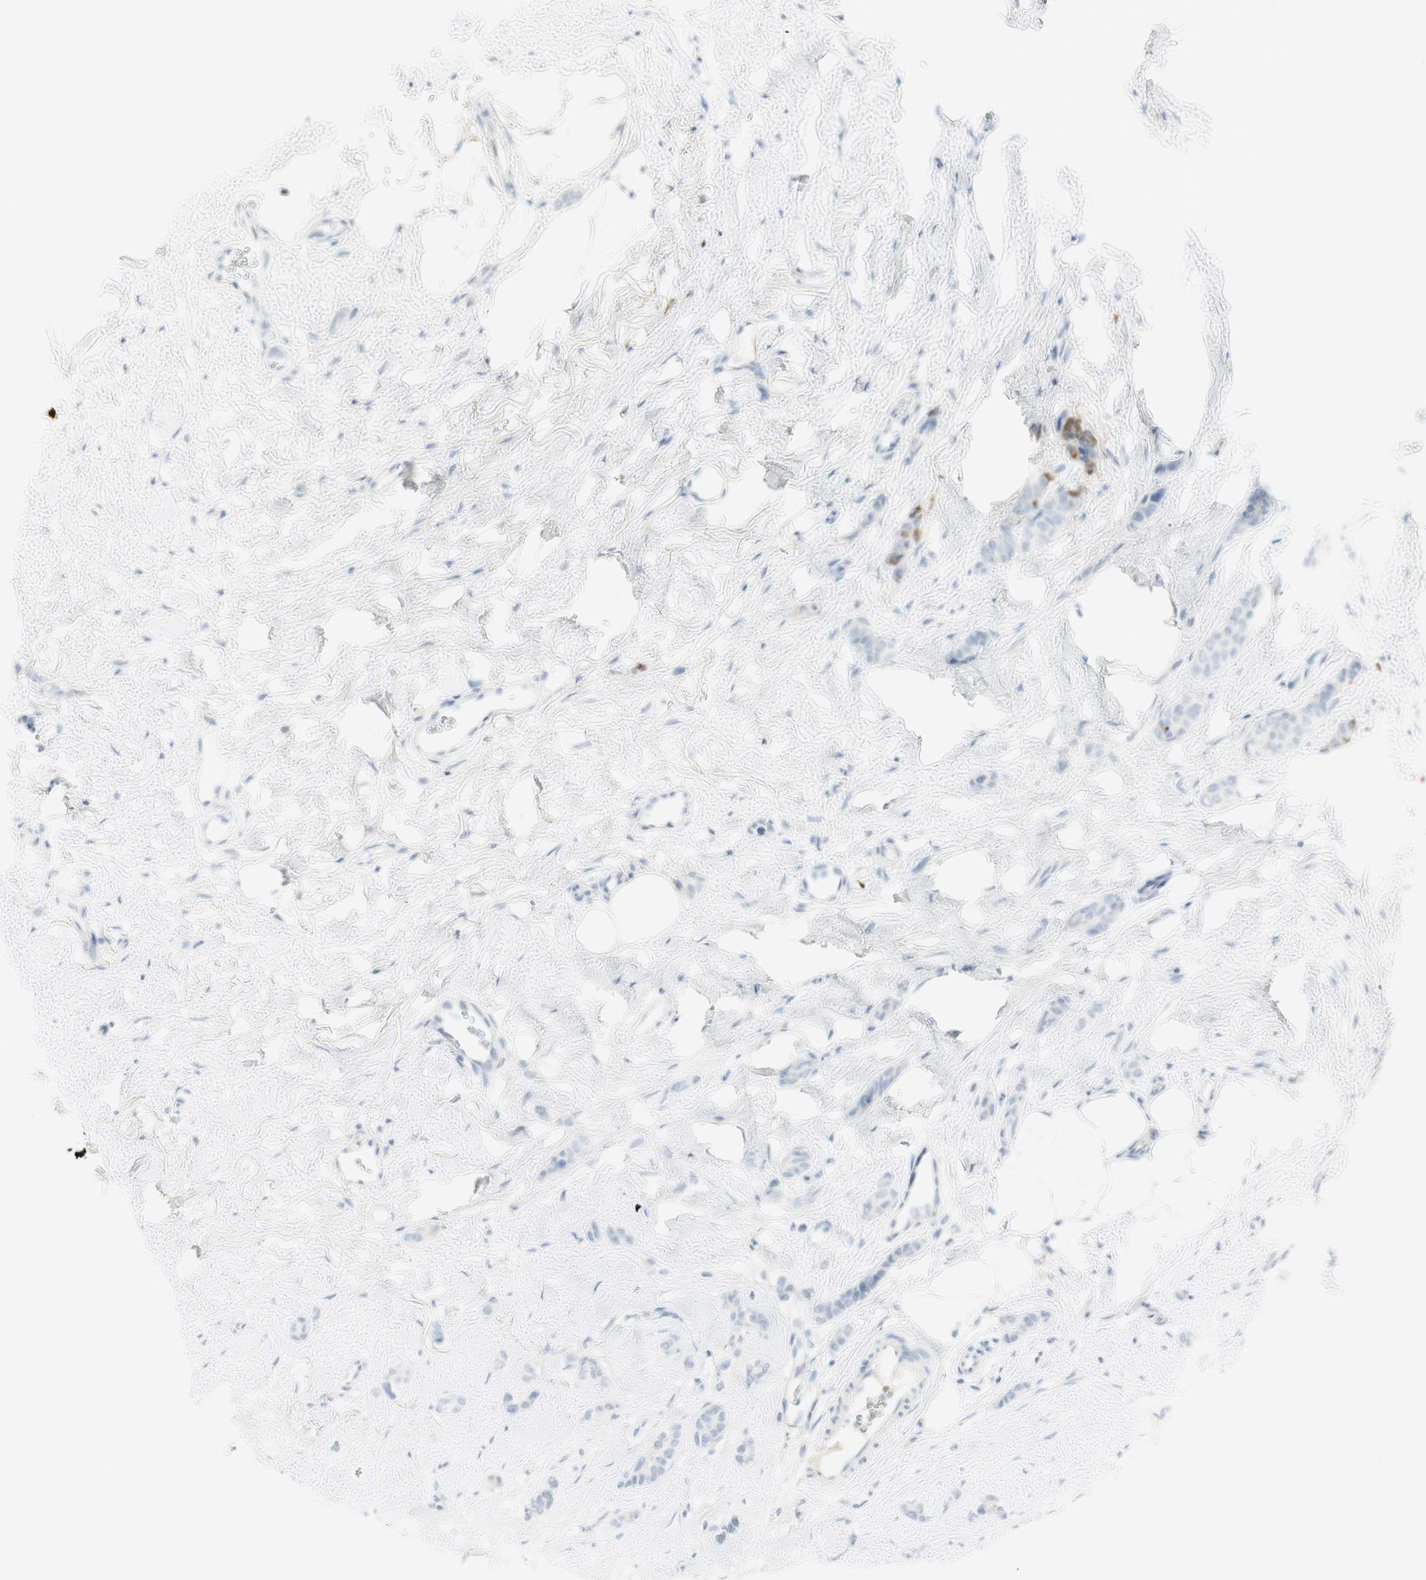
{"staining": {"intensity": "moderate", "quantity": "<25%", "location": "cytoplasmic/membranous"}, "tissue": "breast cancer", "cell_type": "Tumor cells", "image_type": "cancer", "snomed": [{"axis": "morphology", "description": "Lobular carcinoma"}, {"axis": "topography", "description": "Skin"}, {"axis": "topography", "description": "Breast"}], "caption": "Immunohistochemical staining of human breast cancer (lobular carcinoma) exhibits low levels of moderate cytoplasmic/membranous staining in approximately <25% of tumor cells.", "gene": "MDK", "patient": {"sex": "female", "age": 46}}